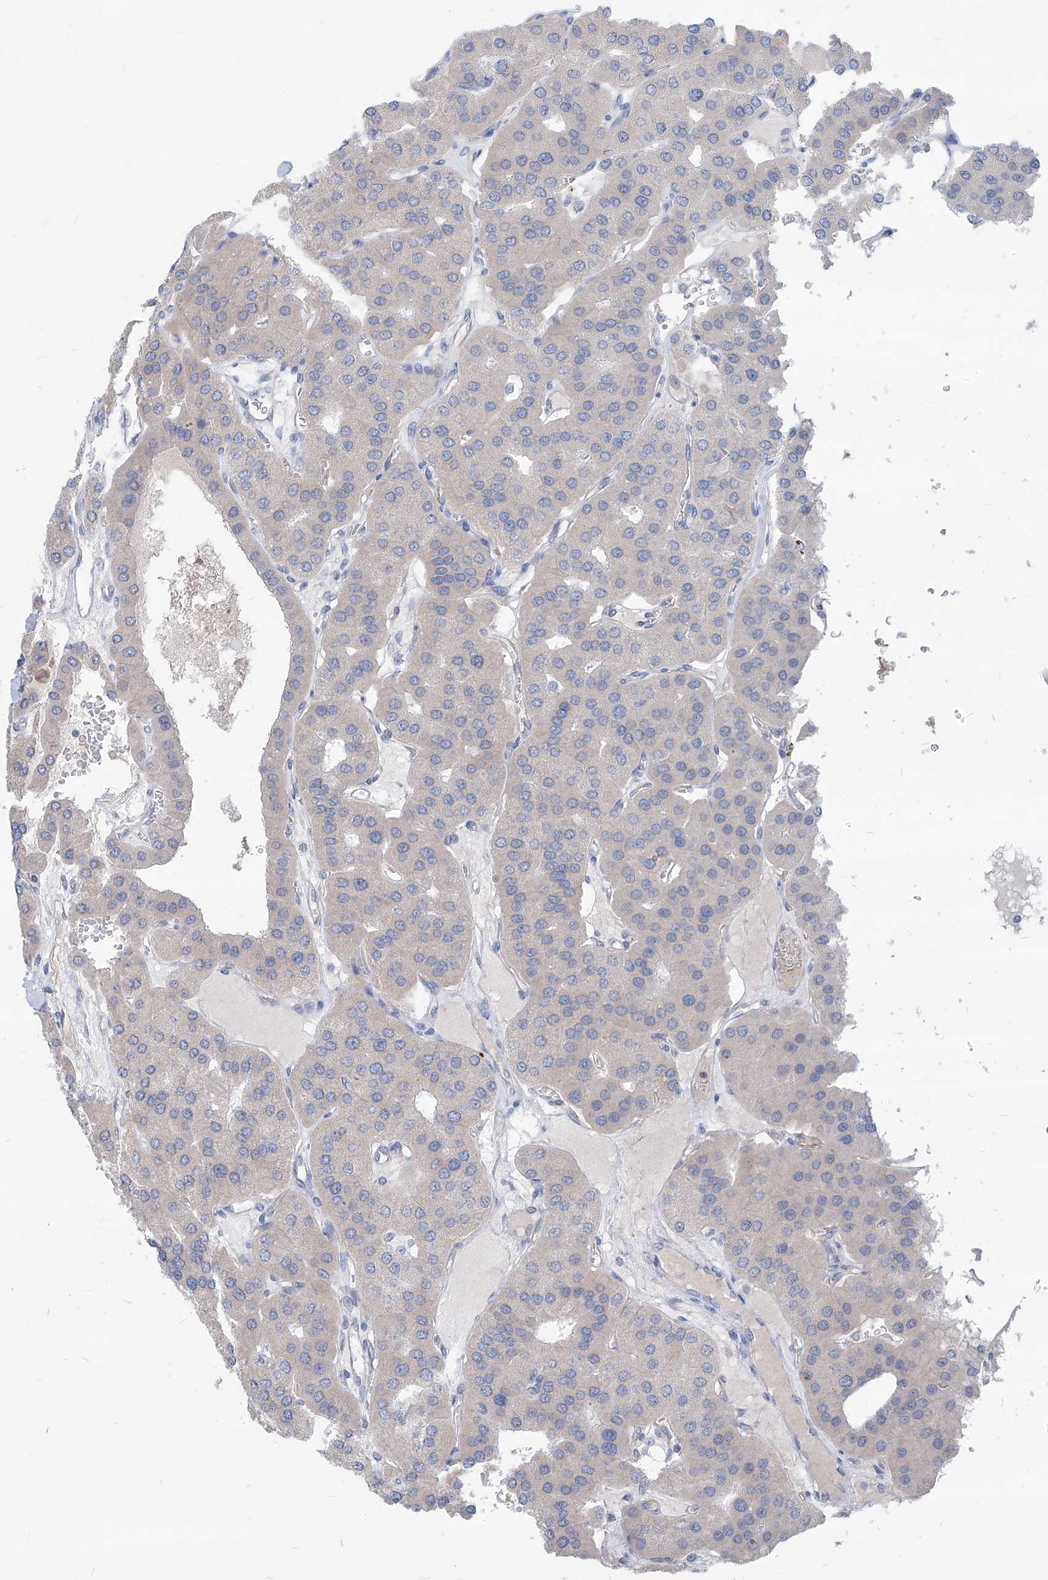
{"staining": {"intensity": "negative", "quantity": "none", "location": "none"}, "tissue": "parathyroid gland", "cell_type": "Glandular cells", "image_type": "normal", "snomed": [{"axis": "morphology", "description": "Normal tissue, NOS"}, {"axis": "morphology", "description": "Adenoma, NOS"}, {"axis": "topography", "description": "Parathyroid gland"}], "caption": "Human parathyroid gland stained for a protein using IHC displays no staining in glandular cells.", "gene": "AKAP10", "patient": {"sex": "female", "age": 86}}